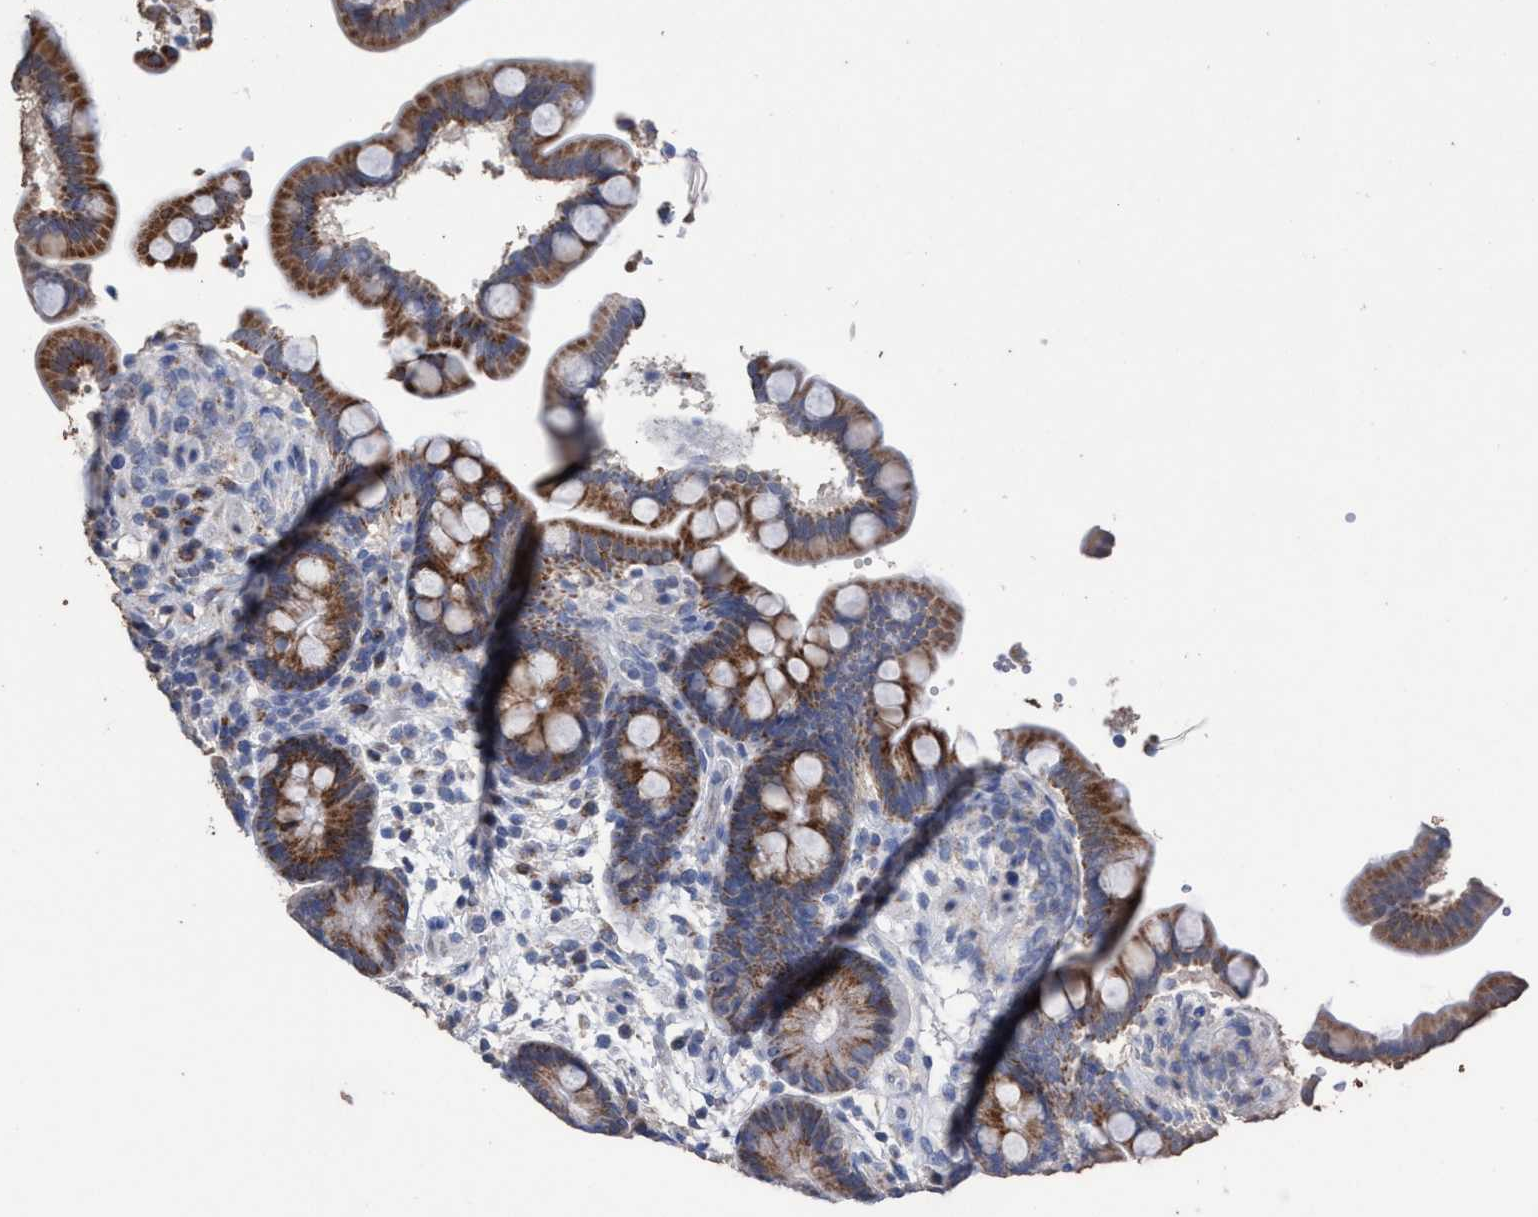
{"staining": {"intensity": "negative", "quantity": "none", "location": "none"}, "tissue": "colon", "cell_type": "Endothelial cells", "image_type": "normal", "snomed": [{"axis": "morphology", "description": "Normal tissue, NOS"}, {"axis": "topography", "description": "Colon"}], "caption": "Colon was stained to show a protein in brown. There is no significant expression in endothelial cells. Brightfield microscopy of IHC stained with DAB (brown) and hematoxylin (blue), captured at high magnification.", "gene": "RSAD1", "patient": {"sex": "male", "age": 73}}